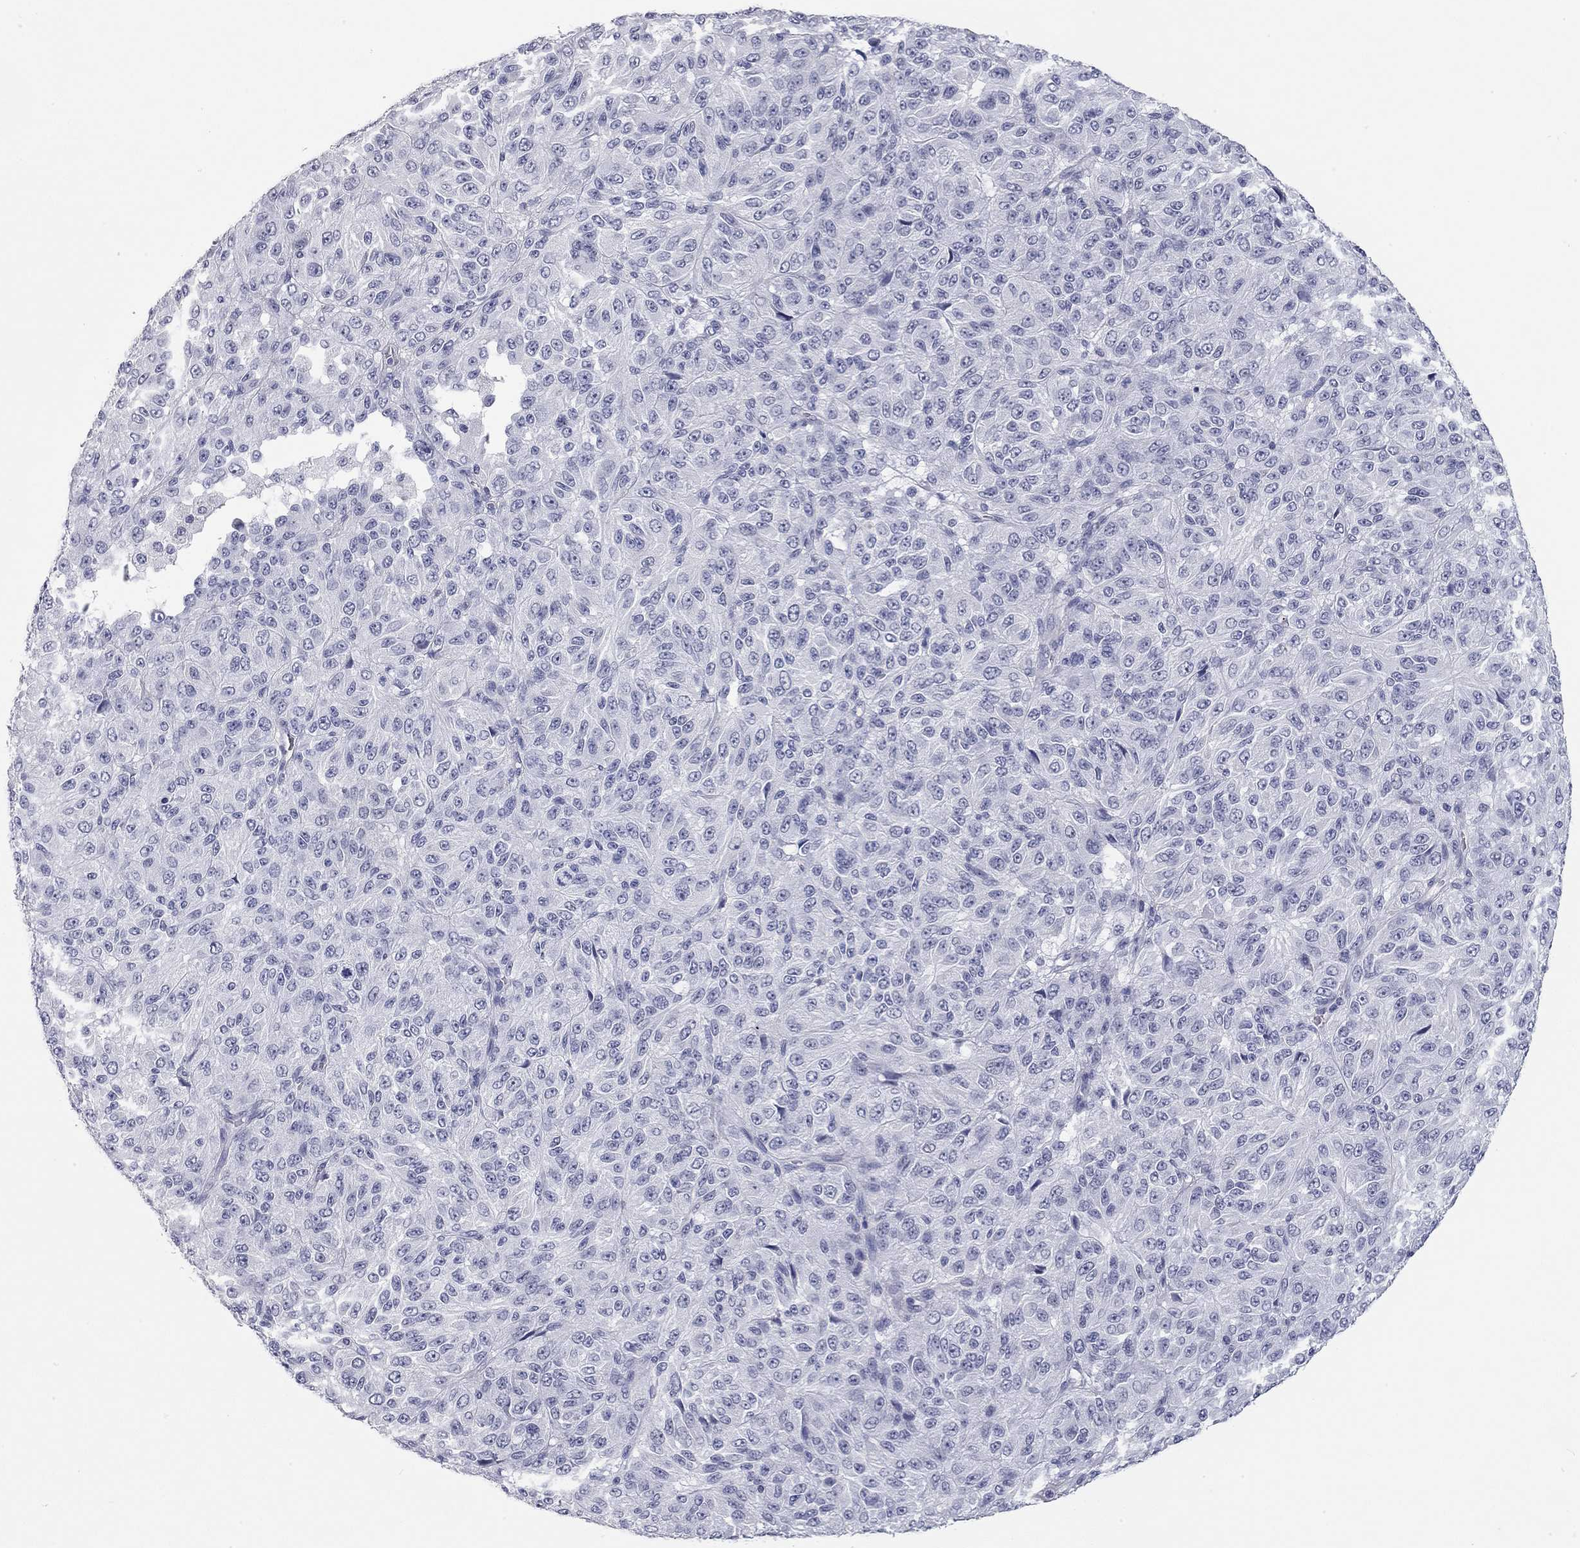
{"staining": {"intensity": "negative", "quantity": "none", "location": "none"}, "tissue": "melanoma", "cell_type": "Tumor cells", "image_type": "cancer", "snomed": [{"axis": "morphology", "description": "Malignant melanoma, Metastatic site"}, {"axis": "topography", "description": "Brain"}], "caption": "An IHC photomicrograph of malignant melanoma (metastatic site) is shown. There is no staining in tumor cells of malignant melanoma (metastatic site).", "gene": "AK8", "patient": {"sex": "female", "age": 56}}